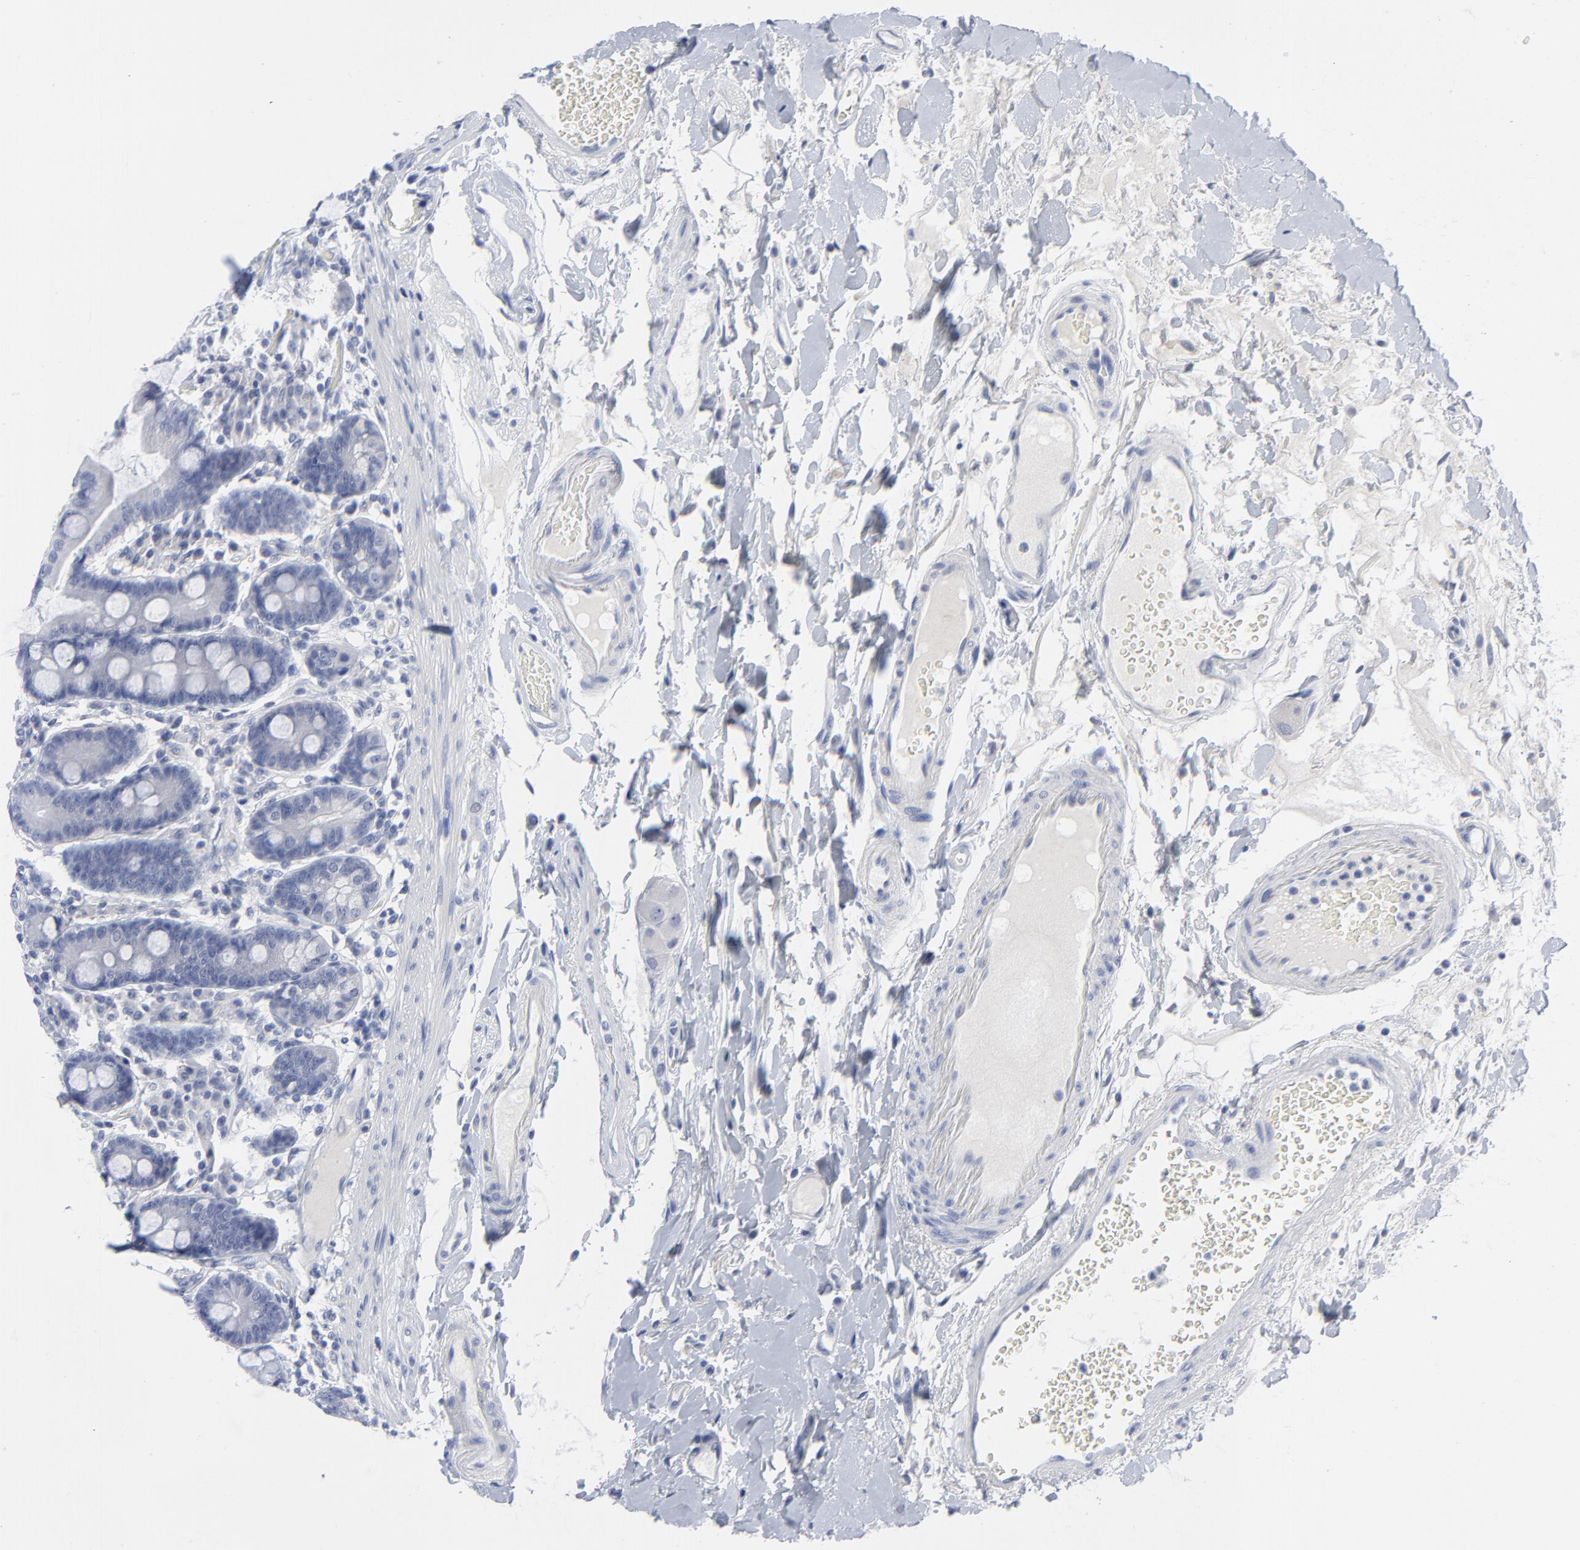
{"staining": {"intensity": "negative", "quantity": "none", "location": "none"}, "tissue": "duodenum", "cell_type": "Glandular cells", "image_type": "normal", "snomed": [{"axis": "morphology", "description": "Normal tissue, NOS"}, {"axis": "topography", "description": "Duodenum"}], "caption": "Duodenum stained for a protein using immunohistochemistry (IHC) shows no expression glandular cells.", "gene": "CLEC4G", "patient": {"sex": "female", "age": 64}}